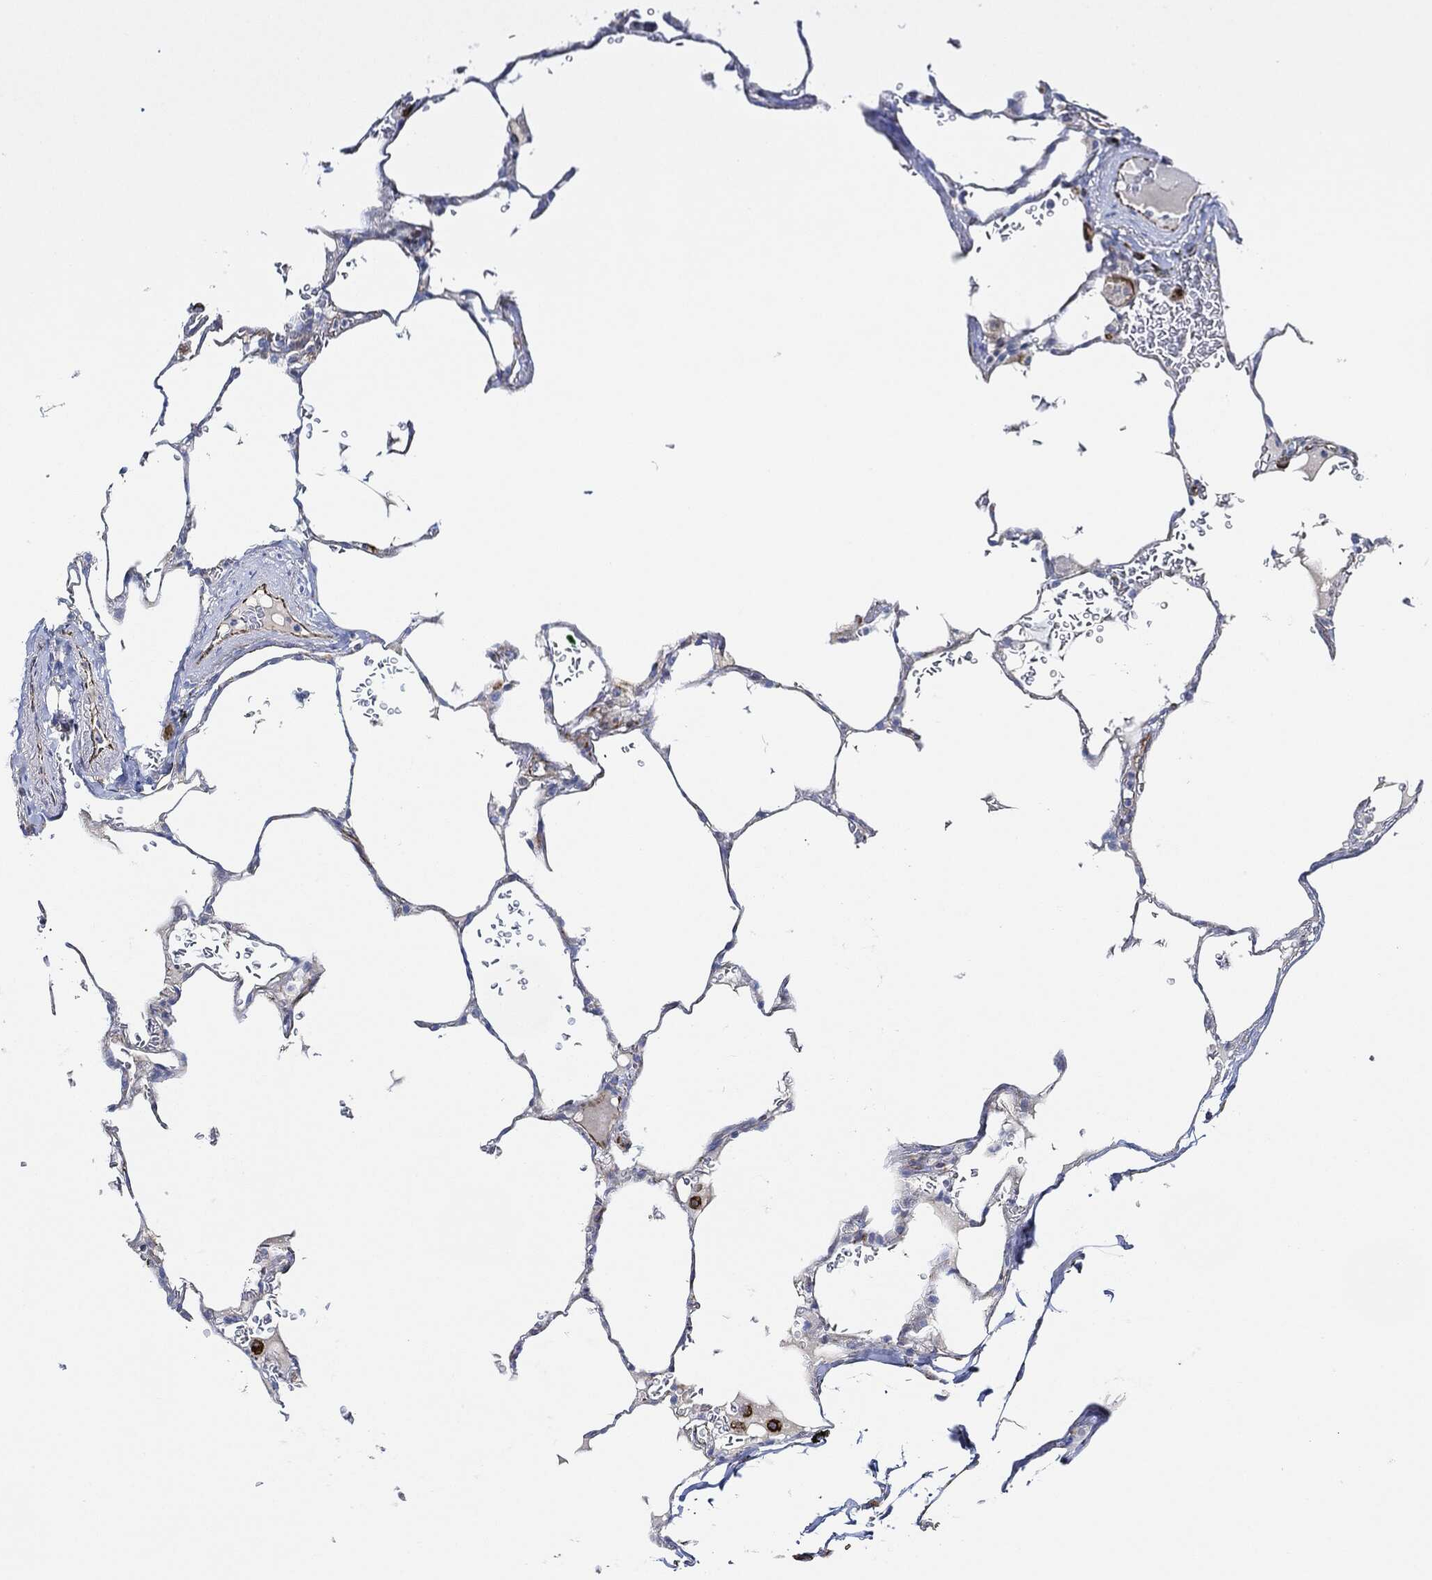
{"staining": {"intensity": "negative", "quantity": "none", "location": "none"}, "tissue": "lung", "cell_type": "Alveolar cells", "image_type": "normal", "snomed": [{"axis": "morphology", "description": "Normal tissue, NOS"}, {"axis": "morphology", "description": "Adenocarcinoma, metastatic, NOS"}, {"axis": "topography", "description": "Lung"}], "caption": "This histopathology image is of normal lung stained with immunohistochemistry to label a protein in brown with the nuclei are counter-stained blue. There is no staining in alveolar cells. (Immunohistochemistry, brightfield microscopy, high magnification).", "gene": "THSD1", "patient": {"sex": "male", "age": 45}}